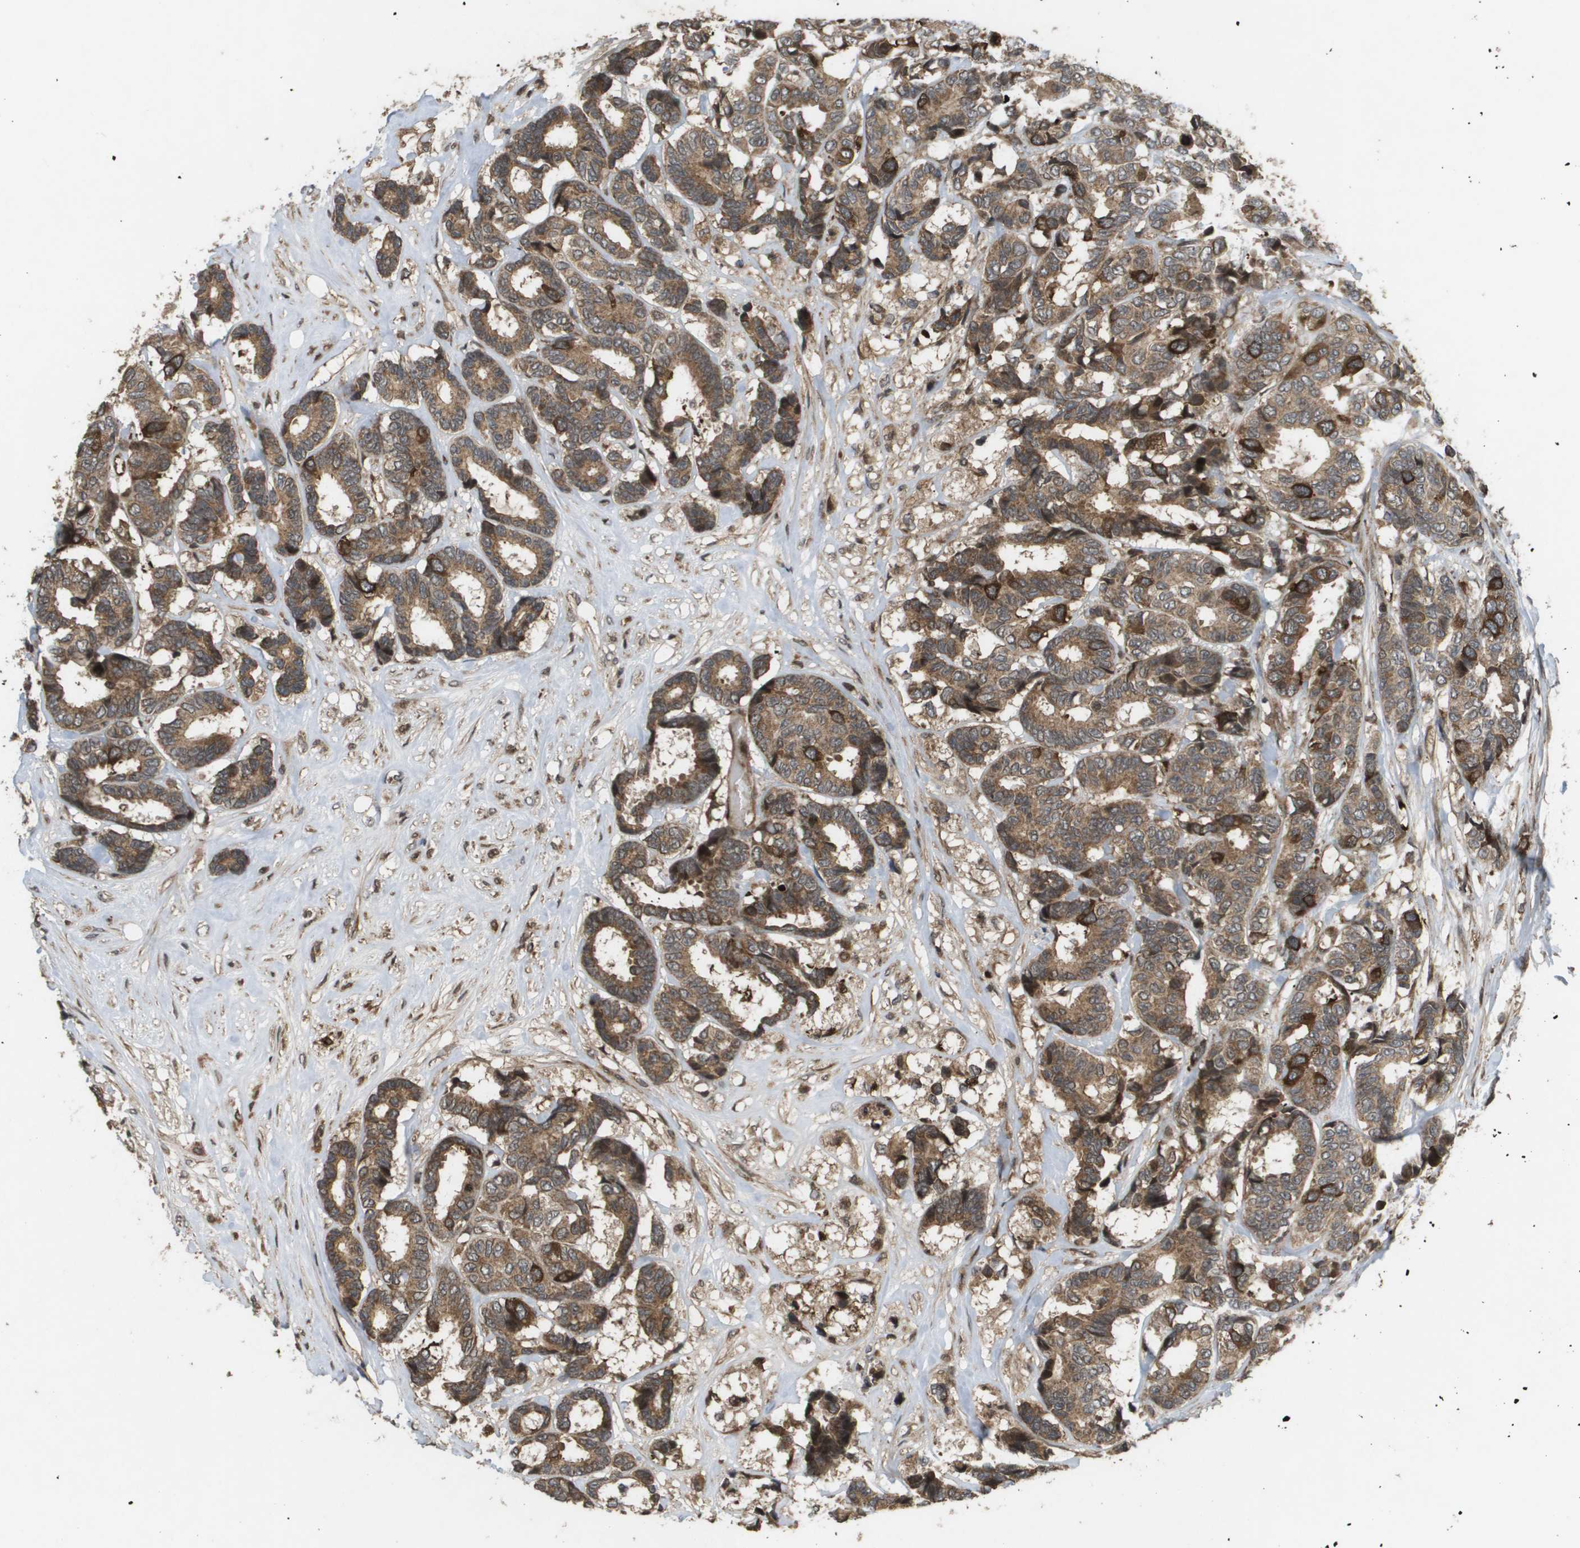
{"staining": {"intensity": "strong", "quantity": ">75%", "location": "cytoplasmic/membranous"}, "tissue": "breast cancer", "cell_type": "Tumor cells", "image_type": "cancer", "snomed": [{"axis": "morphology", "description": "Duct carcinoma"}, {"axis": "topography", "description": "Breast"}], "caption": "DAB (3,3'-diaminobenzidine) immunohistochemical staining of human breast cancer (infiltrating ductal carcinoma) shows strong cytoplasmic/membranous protein expression in about >75% of tumor cells.", "gene": "KIF11", "patient": {"sex": "female", "age": 87}}